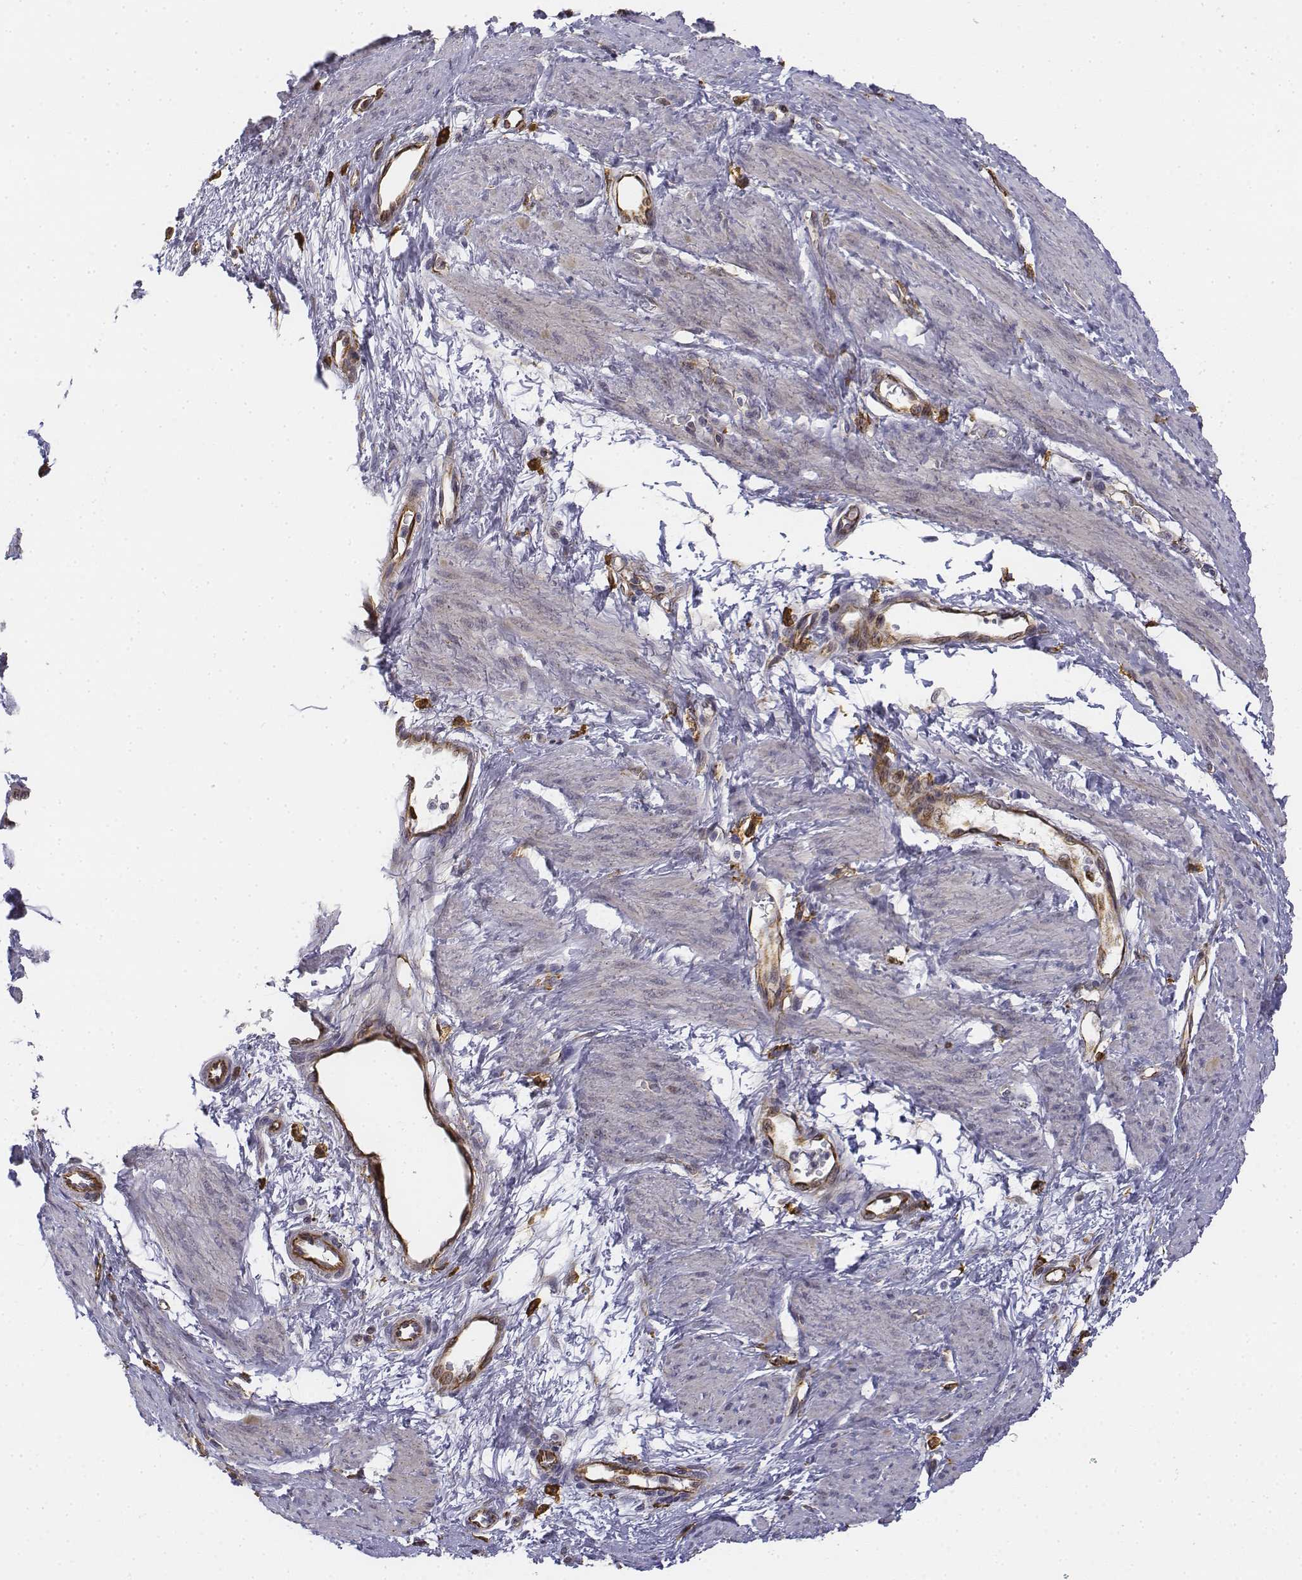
{"staining": {"intensity": "negative", "quantity": "none", "location": "none"}, "tissue": "smooth muscle", "cell_type": "Smooth muscle cells", "image_type": "normal", "snomed": [{"axis": "morphology", "description": "Normal tissue, NOS"}, {"axis": "topography", "description": "Smooth muscle"}, {"axis": "topography", "description": "Uterus"}], "caption": "This is an immunohistochemistry (IHC) photomicrograph of unremarkable smooth muscle. There is no expression in smooth muscle cells.", "gene": "CD14", "patient": {"sex": "female", "age": 39}}